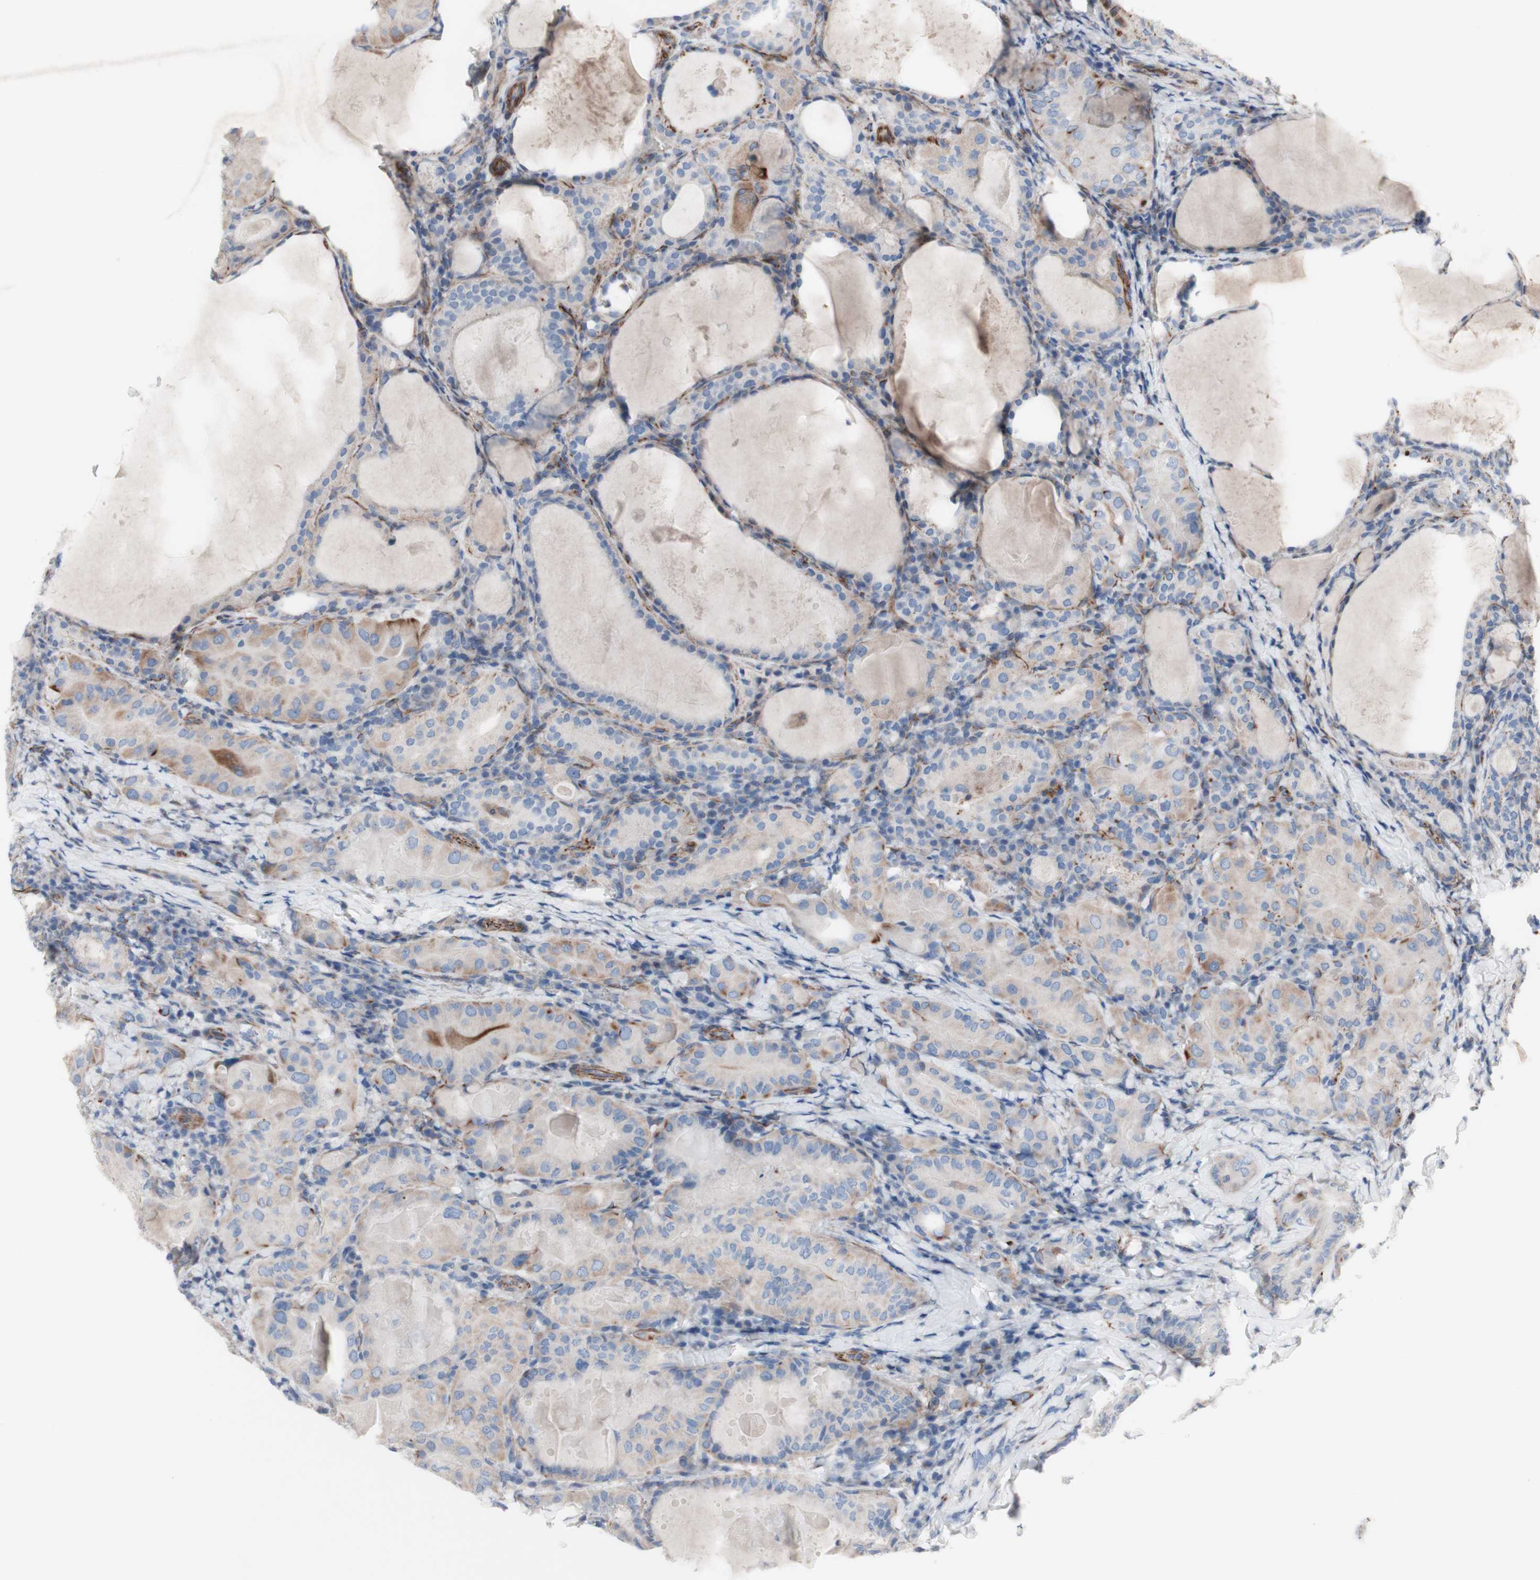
{"staining": {"intensity": "weak", "quantity": "<25%", "location": "cytoplasmic/membranous"}, "tissue": "thyroid cancer", "cell_type": "Tumor cells", "image_type": "cancer", "snomed": [{"axis": "morphology", "description": "Papillary adenocarcinoma, NOS"}, {"axis": "topography", "description": "Thyroid gland"}], "caption": "This photomicrograph is of papillary adenocarcinoma (thyroid) stained with immunohistochemistry to label a protein in brown with the nuclei are counter-stained blue. There is no staining in tumor cells.", "gene": "AGPAT5", "patient": {"sex": "female", "age": 42}}